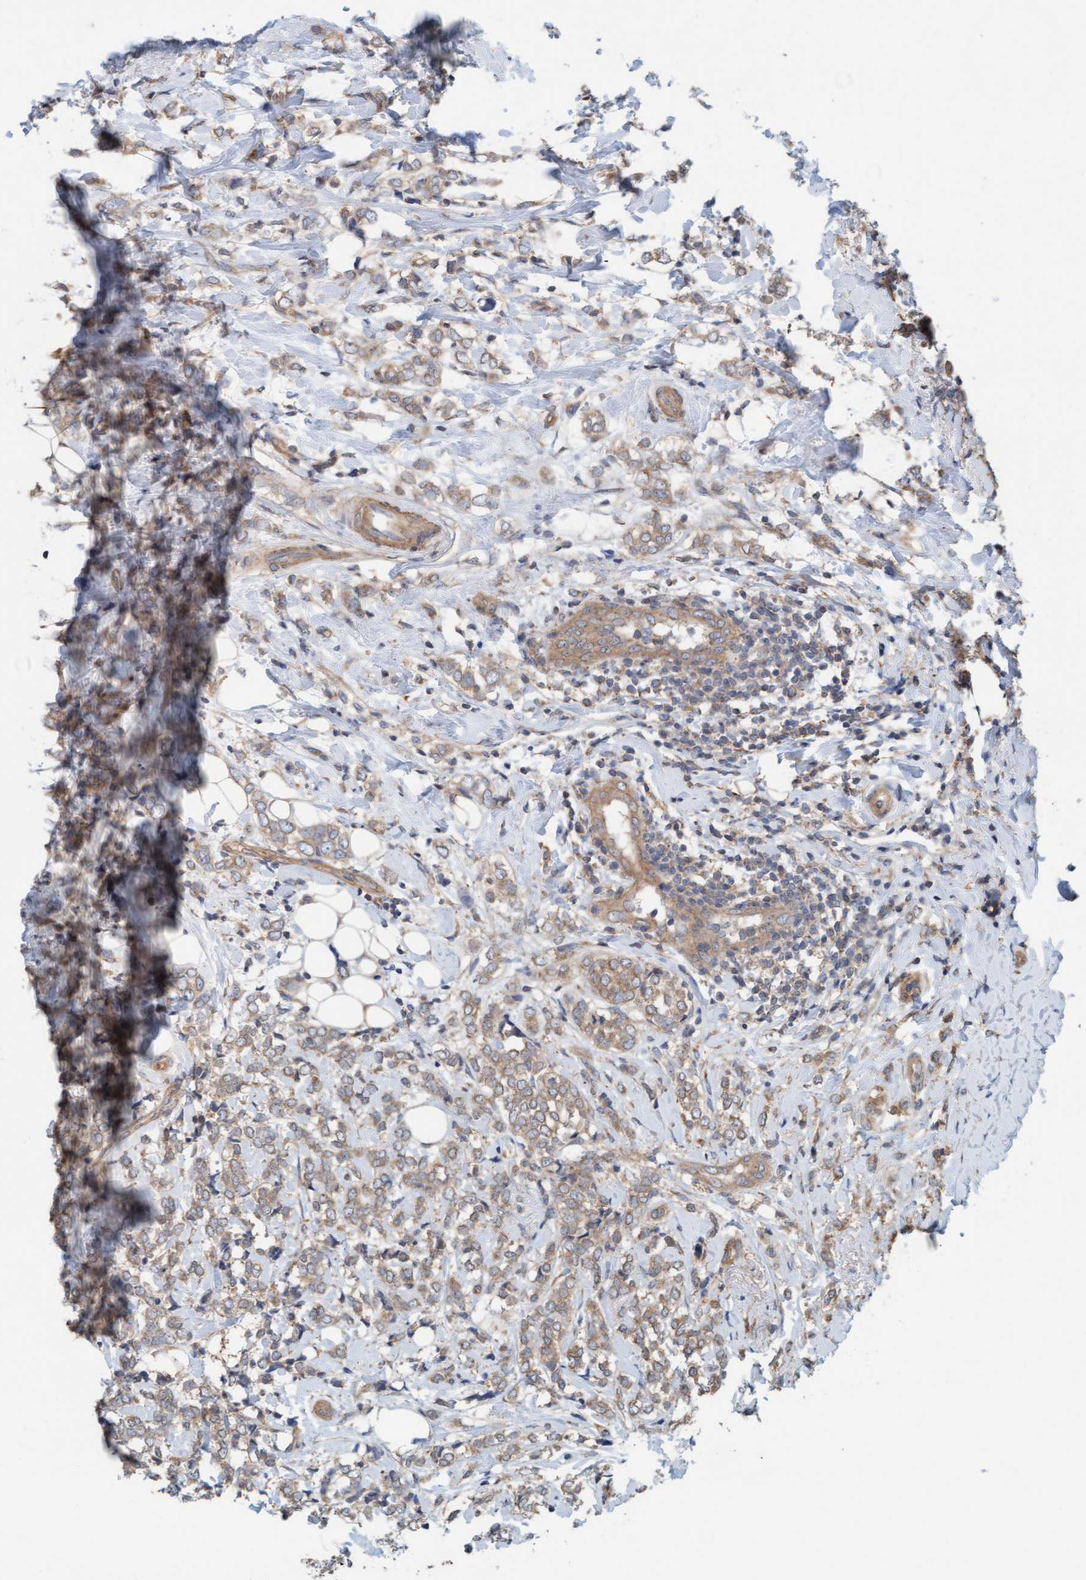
{"staining": {"intensity": "moderate", "quantity": ">75%", "location": "cytoplasmic/membranous"}, "tissue": "breast cancer", "cell_type": "Tumor cells", "image_type": "cancer", "snomed": [{"axis": "morphology", "description": "Normal tissue, NOS"}, {"axis": "morphology", "description": "Lobular carcinoma"}, {"axis": "topography", "description": "Breast"}], "caption": "IHC staining of breast cancer (lobular carcinoma), which displays medium levels of moderate cytoplasmic/membranous positivity in approximately >75% of tumor cells indicating moderate cytoplasmic/membranous protein expression. The staining was performed using DAB (brown) for protein detection and nuclei were counterstained in hematoxylin (blue).", "gene": "UBAP1", "patient": {"sex": "female", "age": 47}}